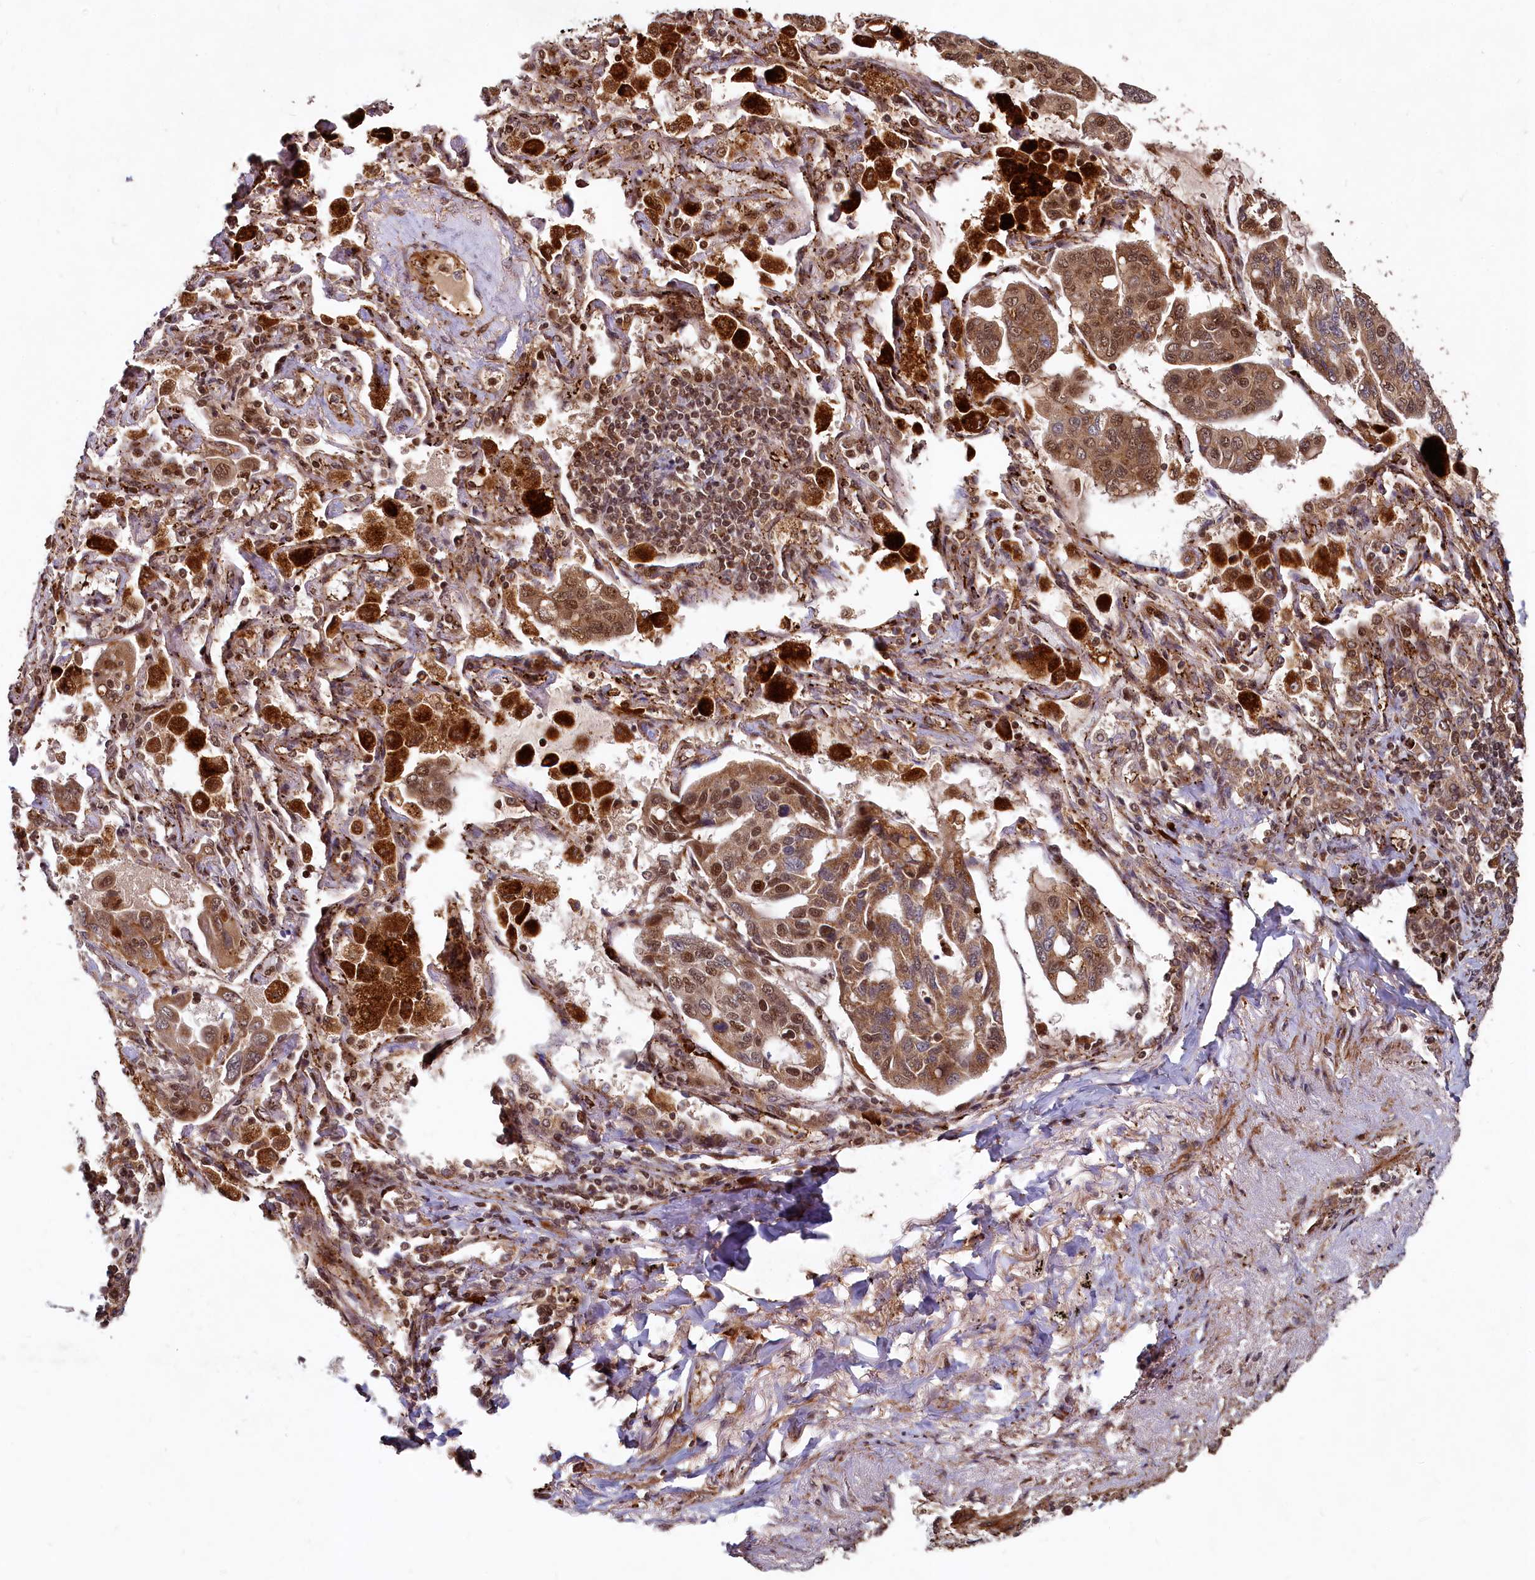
{"staining": {"intensity": "moderate", "quantity": ">75%", "location": "cytoplasmic/membranous,nuclear"}, "tissue": "lung cancer", "cell_type": "Tumor cells", "image_type": "cancer", "snomed": [{"axis": "morphology", "description": "Adenocarcinoma, NOS"}, {"axis": "topography", "description": "Lung"}], "caption": "Immunohistochemical staining of human adenocarcinoma (lung) displays moderate cytoplasmic/membranous and nuclear protein expression in approximately >75% of tumor cells.", "gene": "TRIM23", "patient": {"sex": "male", "age": 64}}